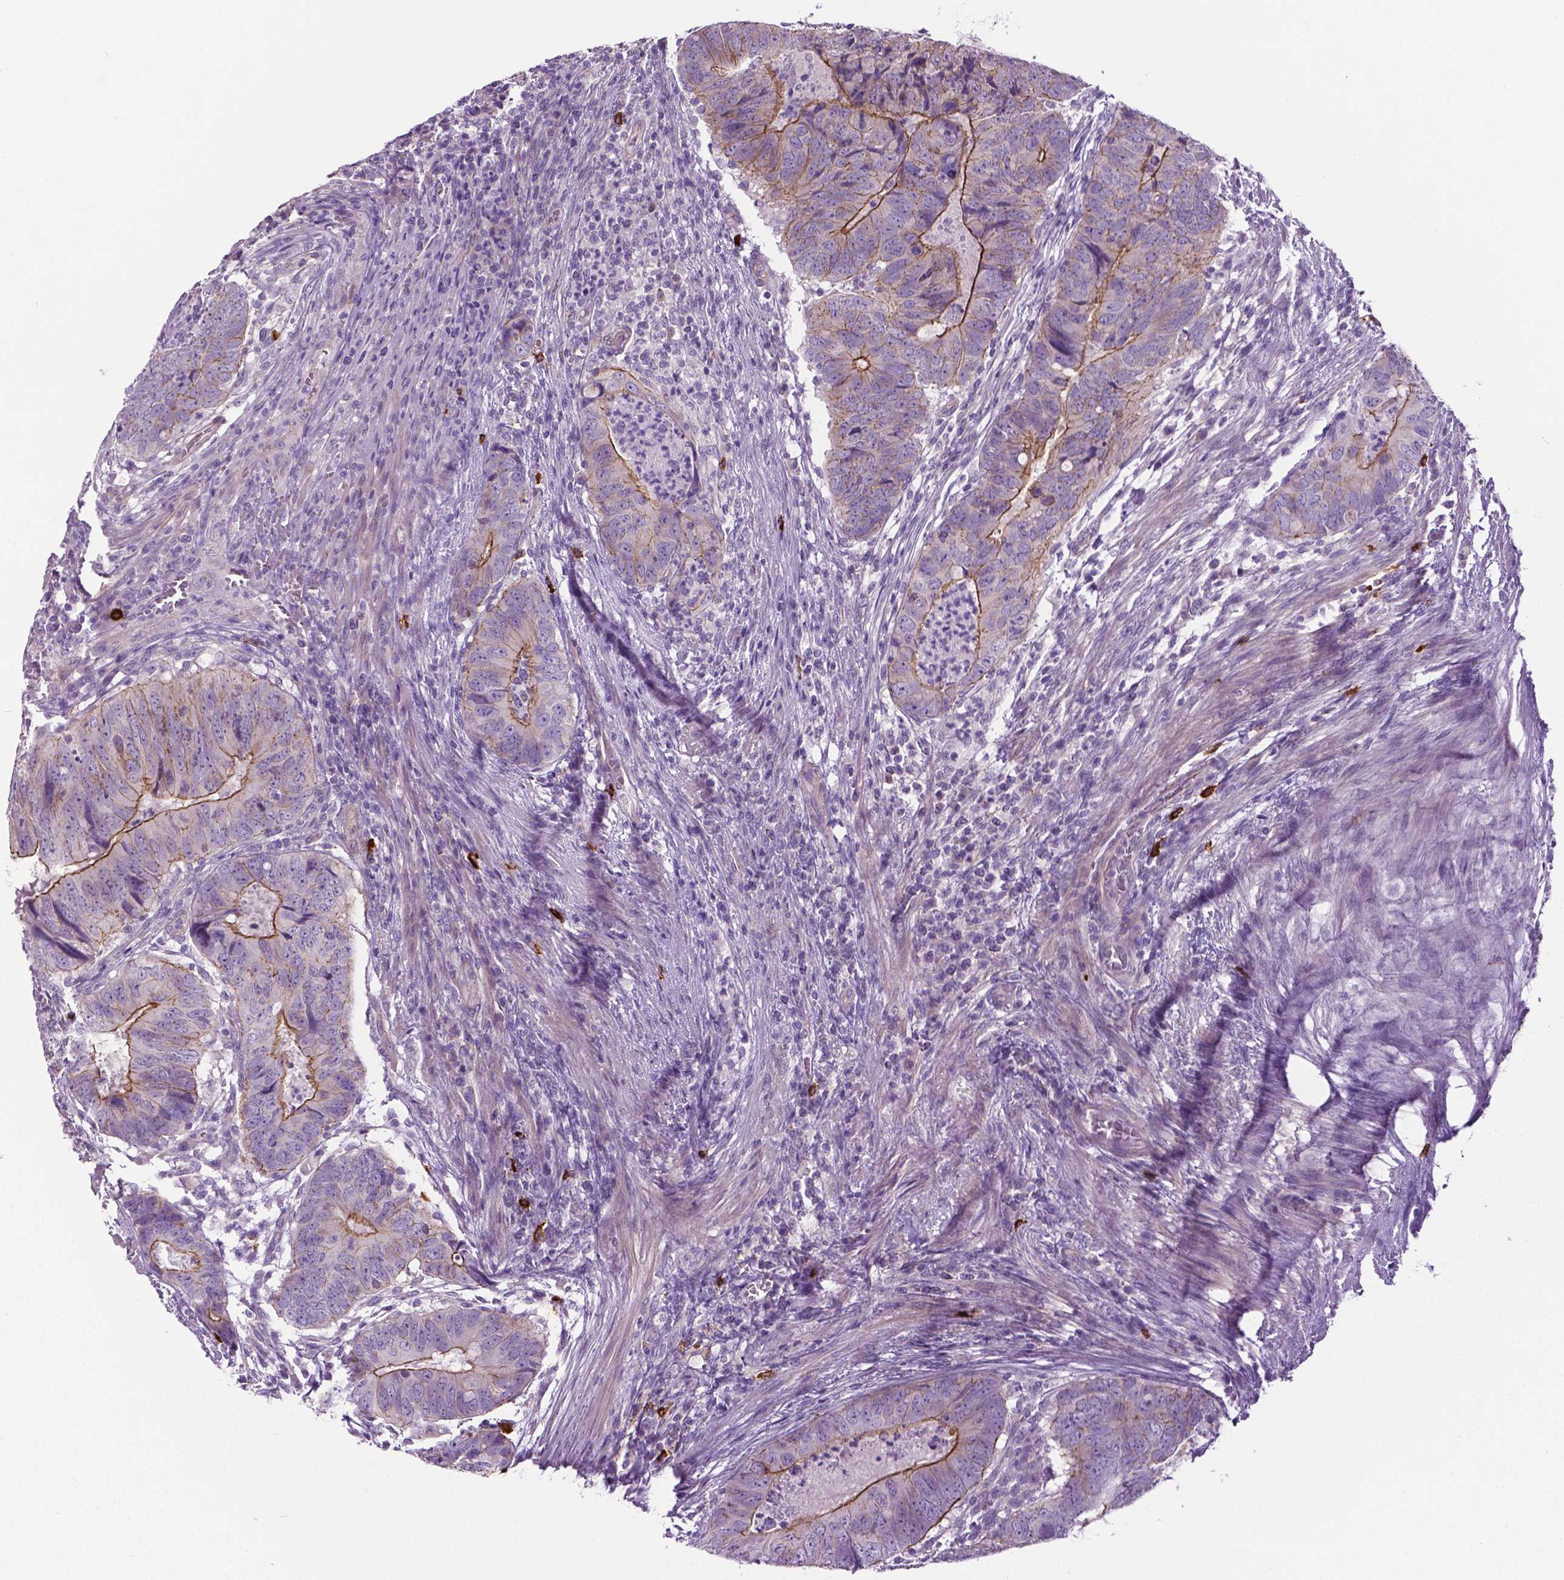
{"staining": {"intensity": "moderate", "quantity": "25%-75%", "location": "cytoplasmic/membranous"}, "tissue": "colorectal cancer", "cell_type": "Tumor cells", "image_type": "cancer", "snomed": [{"axis": "morphology", "description": "Adenocarcinoma, NOS"}, {"axis": "topography", "description": "Colon"}], "caption": "Colorectal adenocarcinoma stained with a brown dye displays moderate cytoplasmic/membranous positive positivity in about 25%-75% of tumor cells.", "gene": "SPECC1L", "patient": {"sex": "male", "age": 79}}